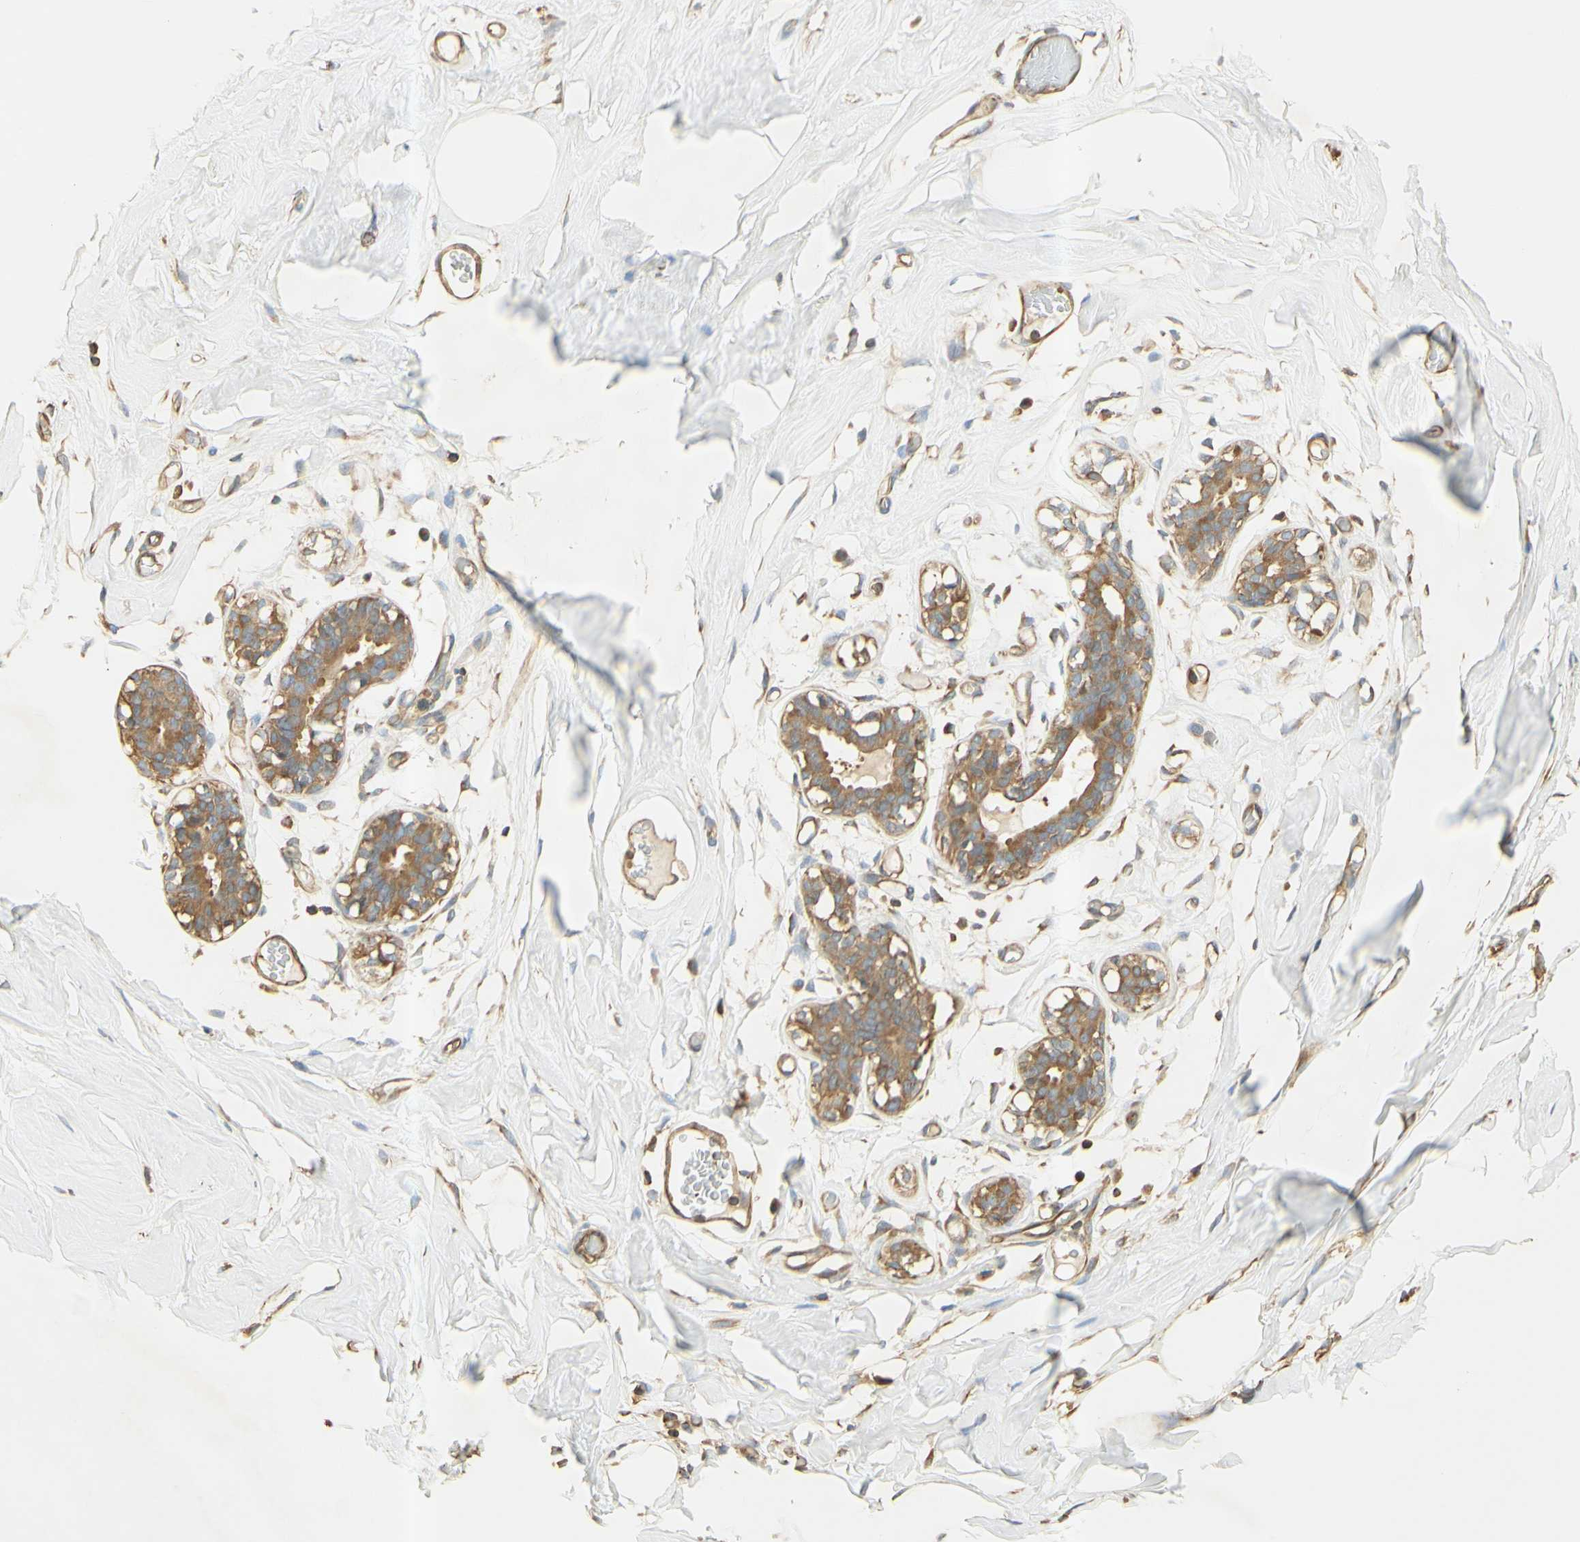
{"staining": {"intensity": "weak", "quantity": ">75%", "location": "cytoplasmic/membranous"}, "tissue": "adipose tissue", "cell_type": "Adipocytes", "image_type": "normal", "snomed": [{"axis": "morphology", "description": "Normal tissue, NOS"}, {"axis": "topography", "description": "Breast"}, {"axis": "topography", "description": "Adipose tissue"}], "caption": "This photomicrograph exhibits immunohistochemistry (IHC) staining of normal human adipose tissue, with low weak cytoplasmic/membranous positivity in approximately >75% of adipocytes.", "gene": "IKBKG", "patient": {"sex": "female", "age": 25}}